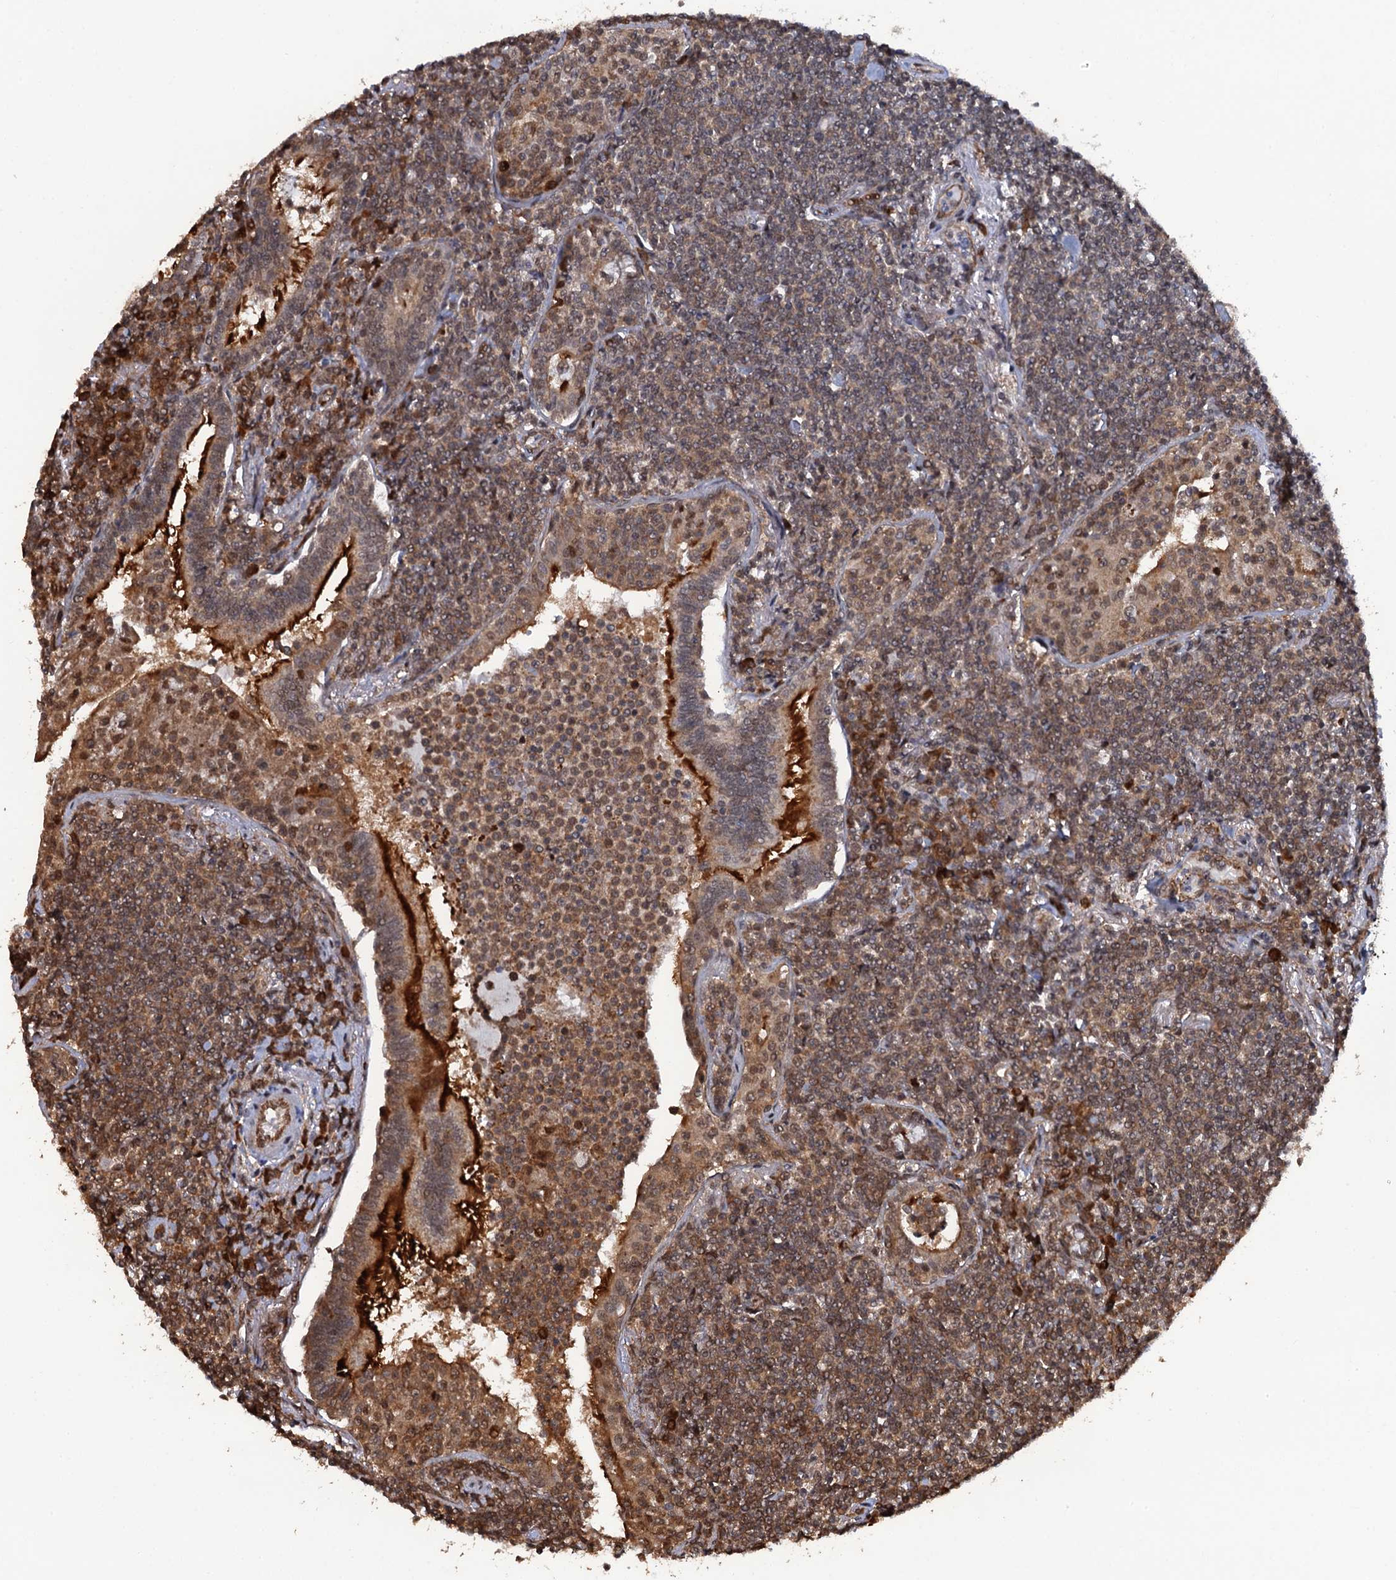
{"staining": {"intensity": "moderate", "quantity": ">75%", "location": "cytoplasmic/membranous,nuclear"}, "tissue": "lymphoma", "cell_type": "Tumor cells", "image_type": "cancer", "snomed": [{"axis": "morphology", "description": "Malignant lymphoma, non-Hodgkin's type, Low grade"}, {"axis": "topography", "description": "Lung"}], "caption": "Lymphoma was stained to show a protein in brown. There is medium levels of moderate cytoplasmic/membranous and nuclear positivity in about >75% of tumor cells.", "gene": "CDC23", "patient": {"sex": "female", "age": 71}}